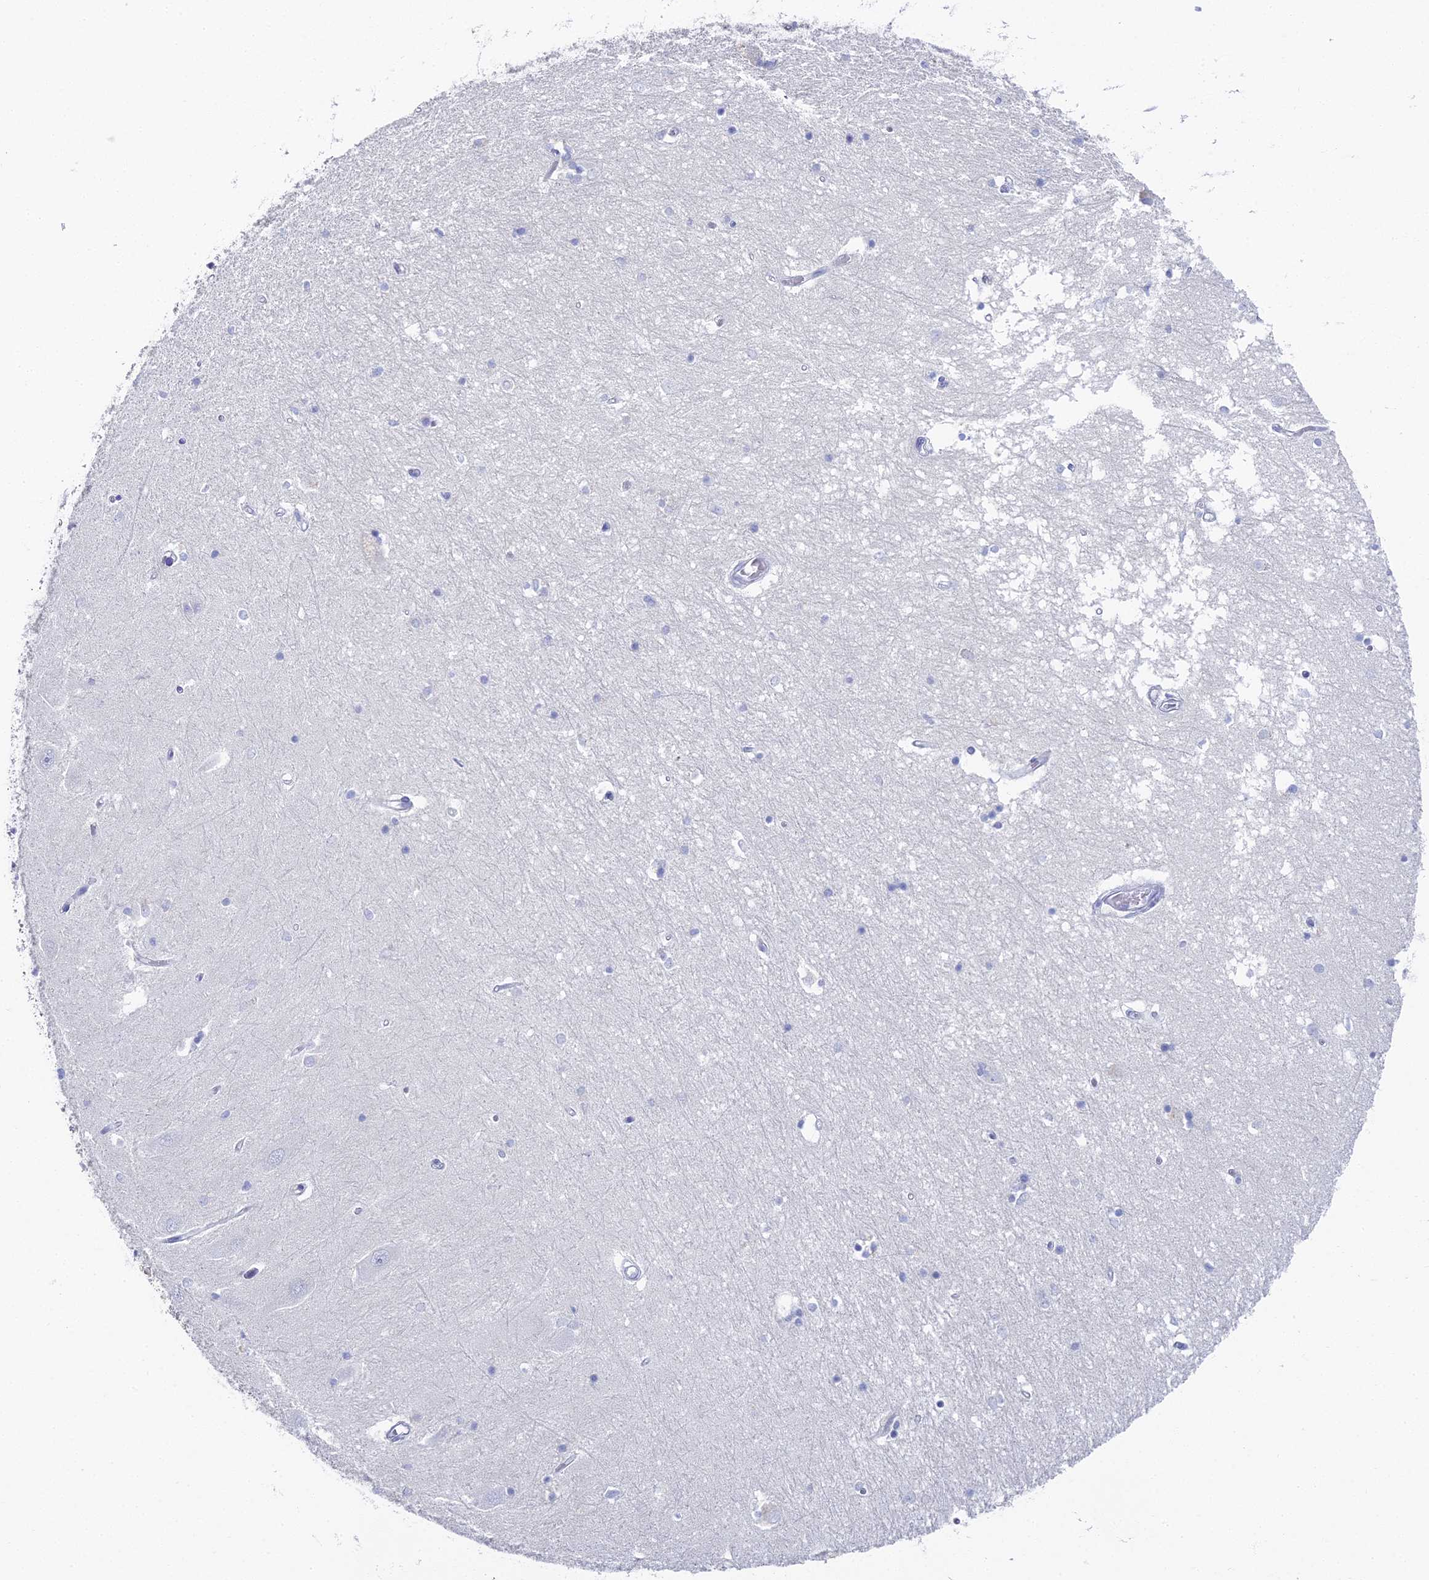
{"staining": {"intensity": "negative", "quantity": "none", "location": "none"}, "tissue": "hippocampus", "cell_type": "Glial cells", "image_type": "normal", "snomed": [{"axis": "morphology", "description": "Normal tissue, NOS"}, {"axis": "topography", "description": "Hippocampus"}], "caption": "Micrograph shows no protein expression in glial cells of normal hippocampus. (Brightfield microscopy of DAB immunohistochemistry (IHC) at high magnification).", "gene": "ALPP", "patient": {"sex": "male", "age": 45}}